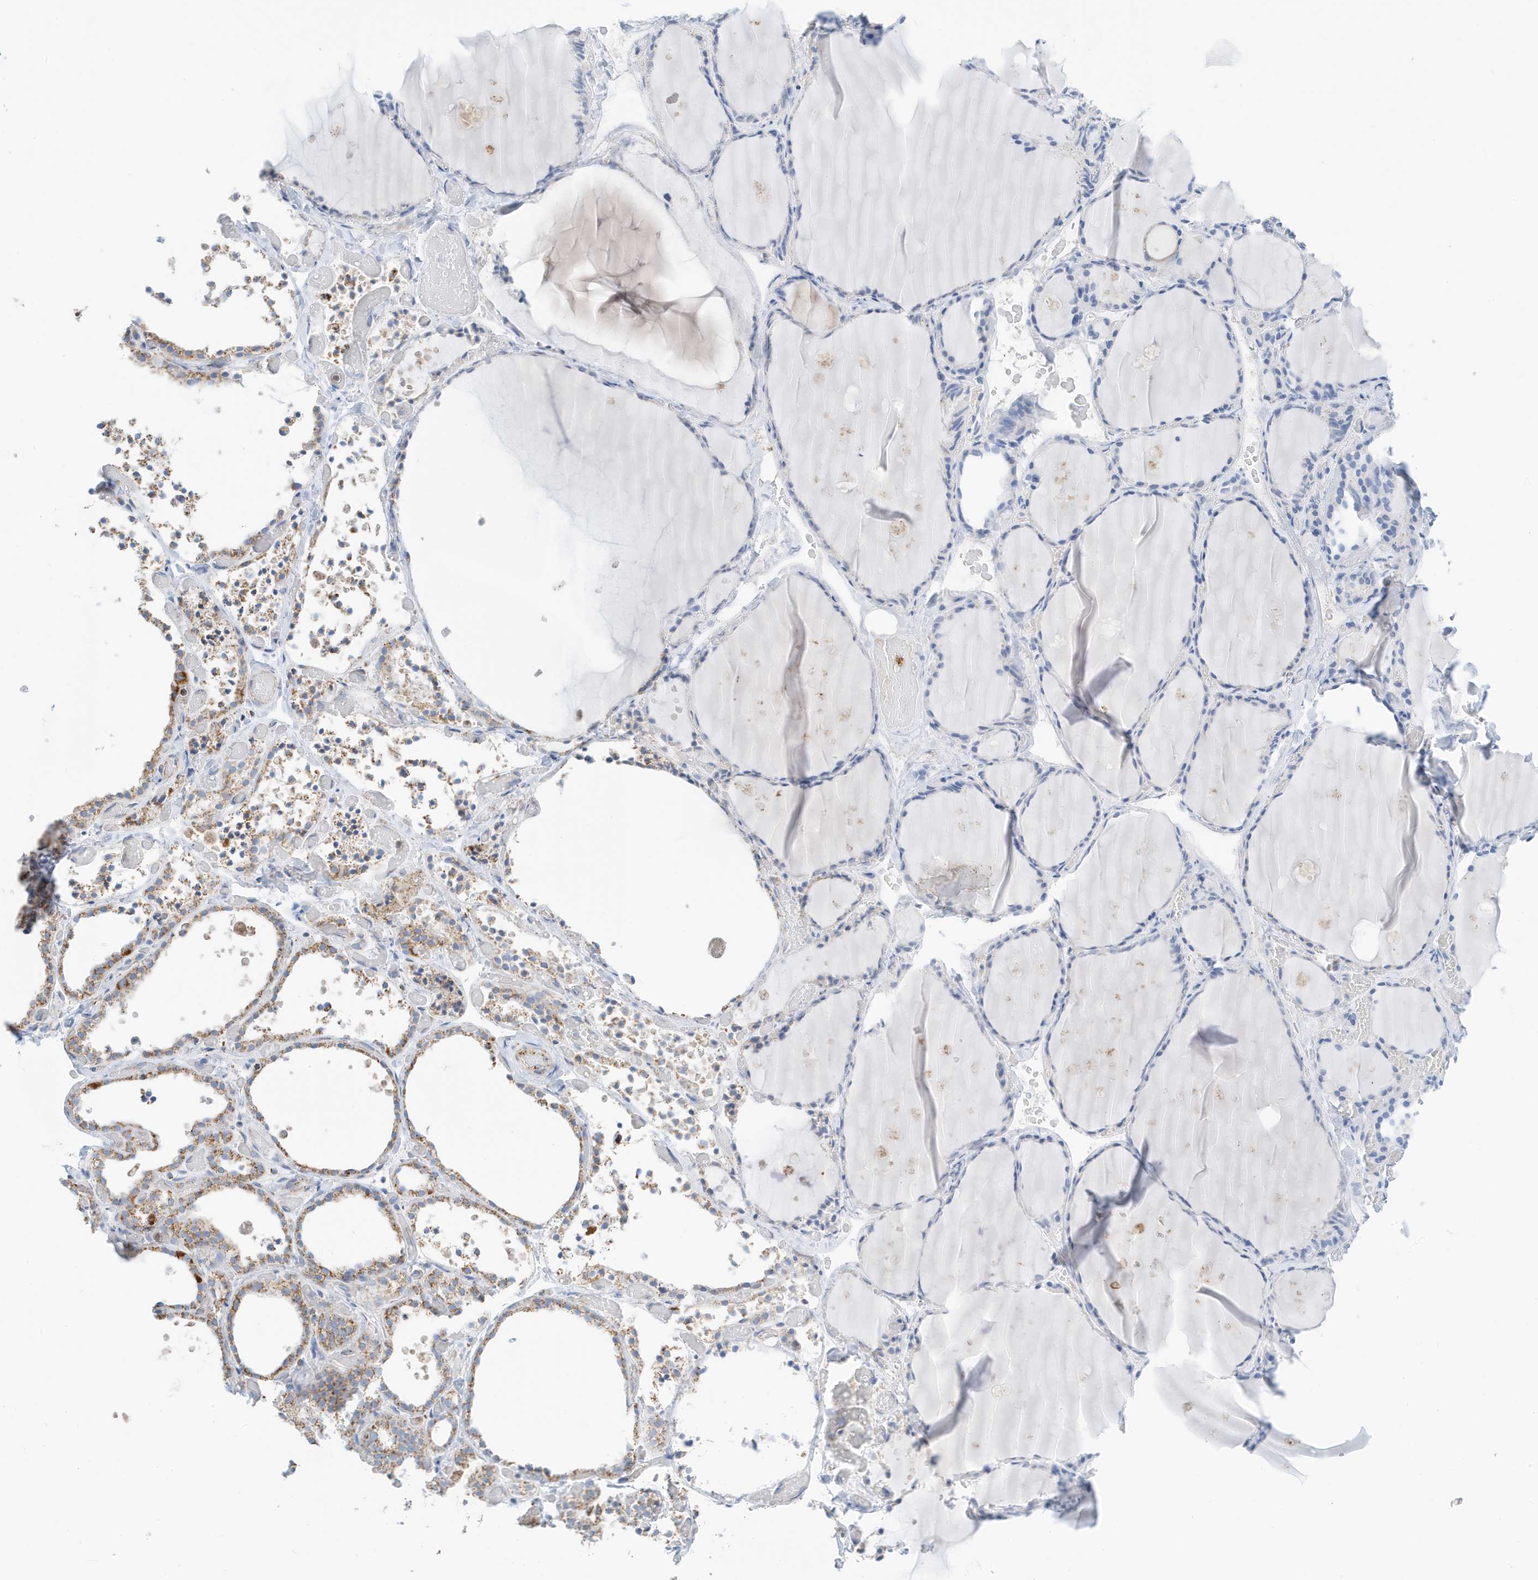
{"staining": {"intensity": "moderate", "quantity": "25%-75%", "location": "cytoplasmic/membranous"}, "tissue": "thyroid gland", "cell_type": "Glandular cells", "image_type": "normal", "snomed": [{"axis": "morphology", "description": "Normal tissue, NOS"}, {"axis": "topography", "description": "Thyroid gland"}], "caption": "A brown stain labels moderate cytoplasmic/membranous expression of a protein in glandular cells of benign thyroid gland.", "gene": "CAPN13", "patient": {"sex": "female", "age": 44}}